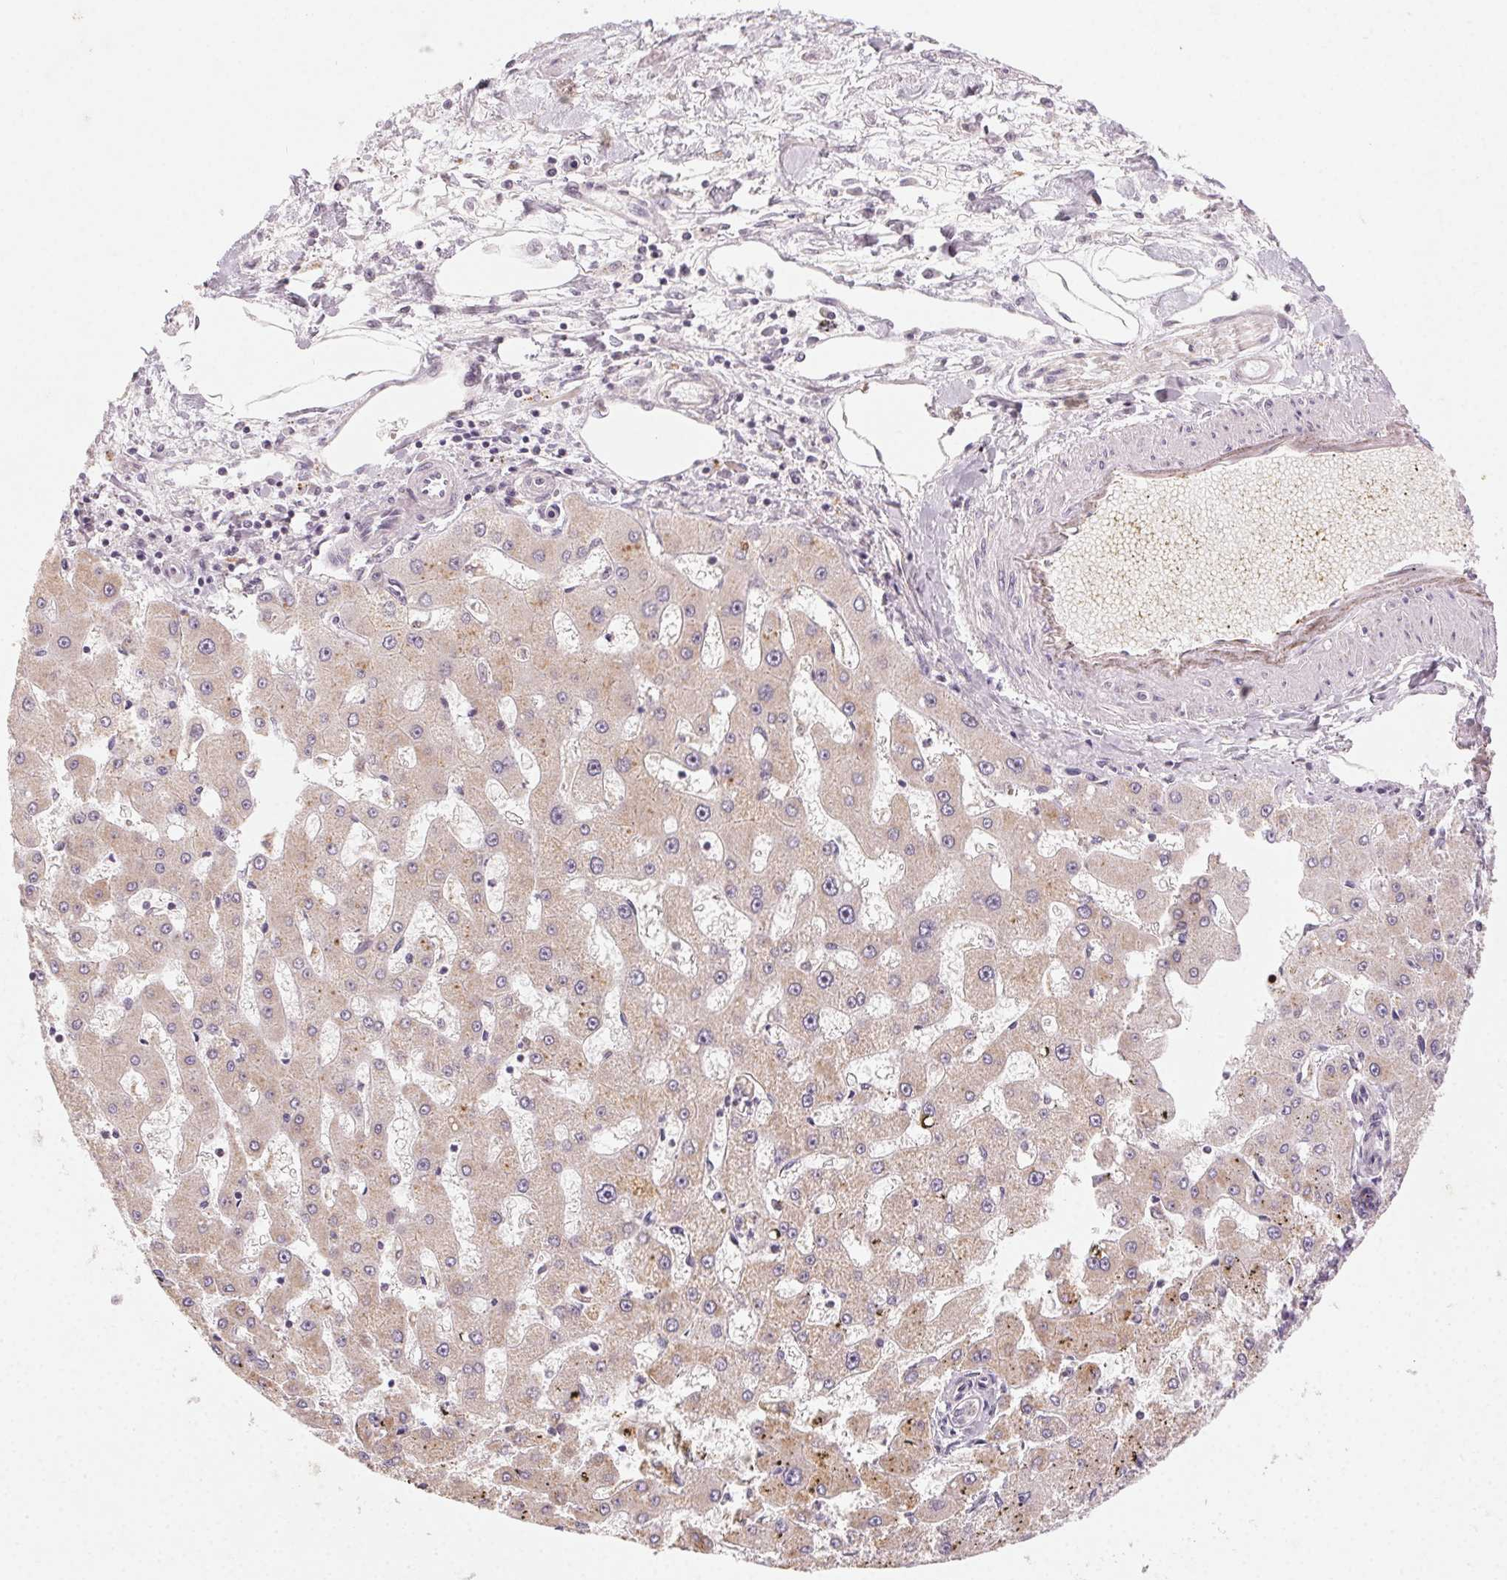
{"staining": {"intensity": "weak", "quantity": ">75%", "location": "cytoplasmic/membranous"}, "tissue": "liver cancer", "cell_type": "Tumor cells", "image_type": "cancer", "snomed": [{"axis": "morphology", "description": "Carcinoma, Hepatocellular, NOS"}, {"axis": "topography", "description": "Liver"}], "caption": "This is a histology image of immunohistochemistry staining of liver cancer (hepatocellular carcinoma), which shows weak positivity in the cytoplasmic/membranous of tumor cells.", "gene": "NCOA4", "patient": {"sex": "male", "age": 67}}